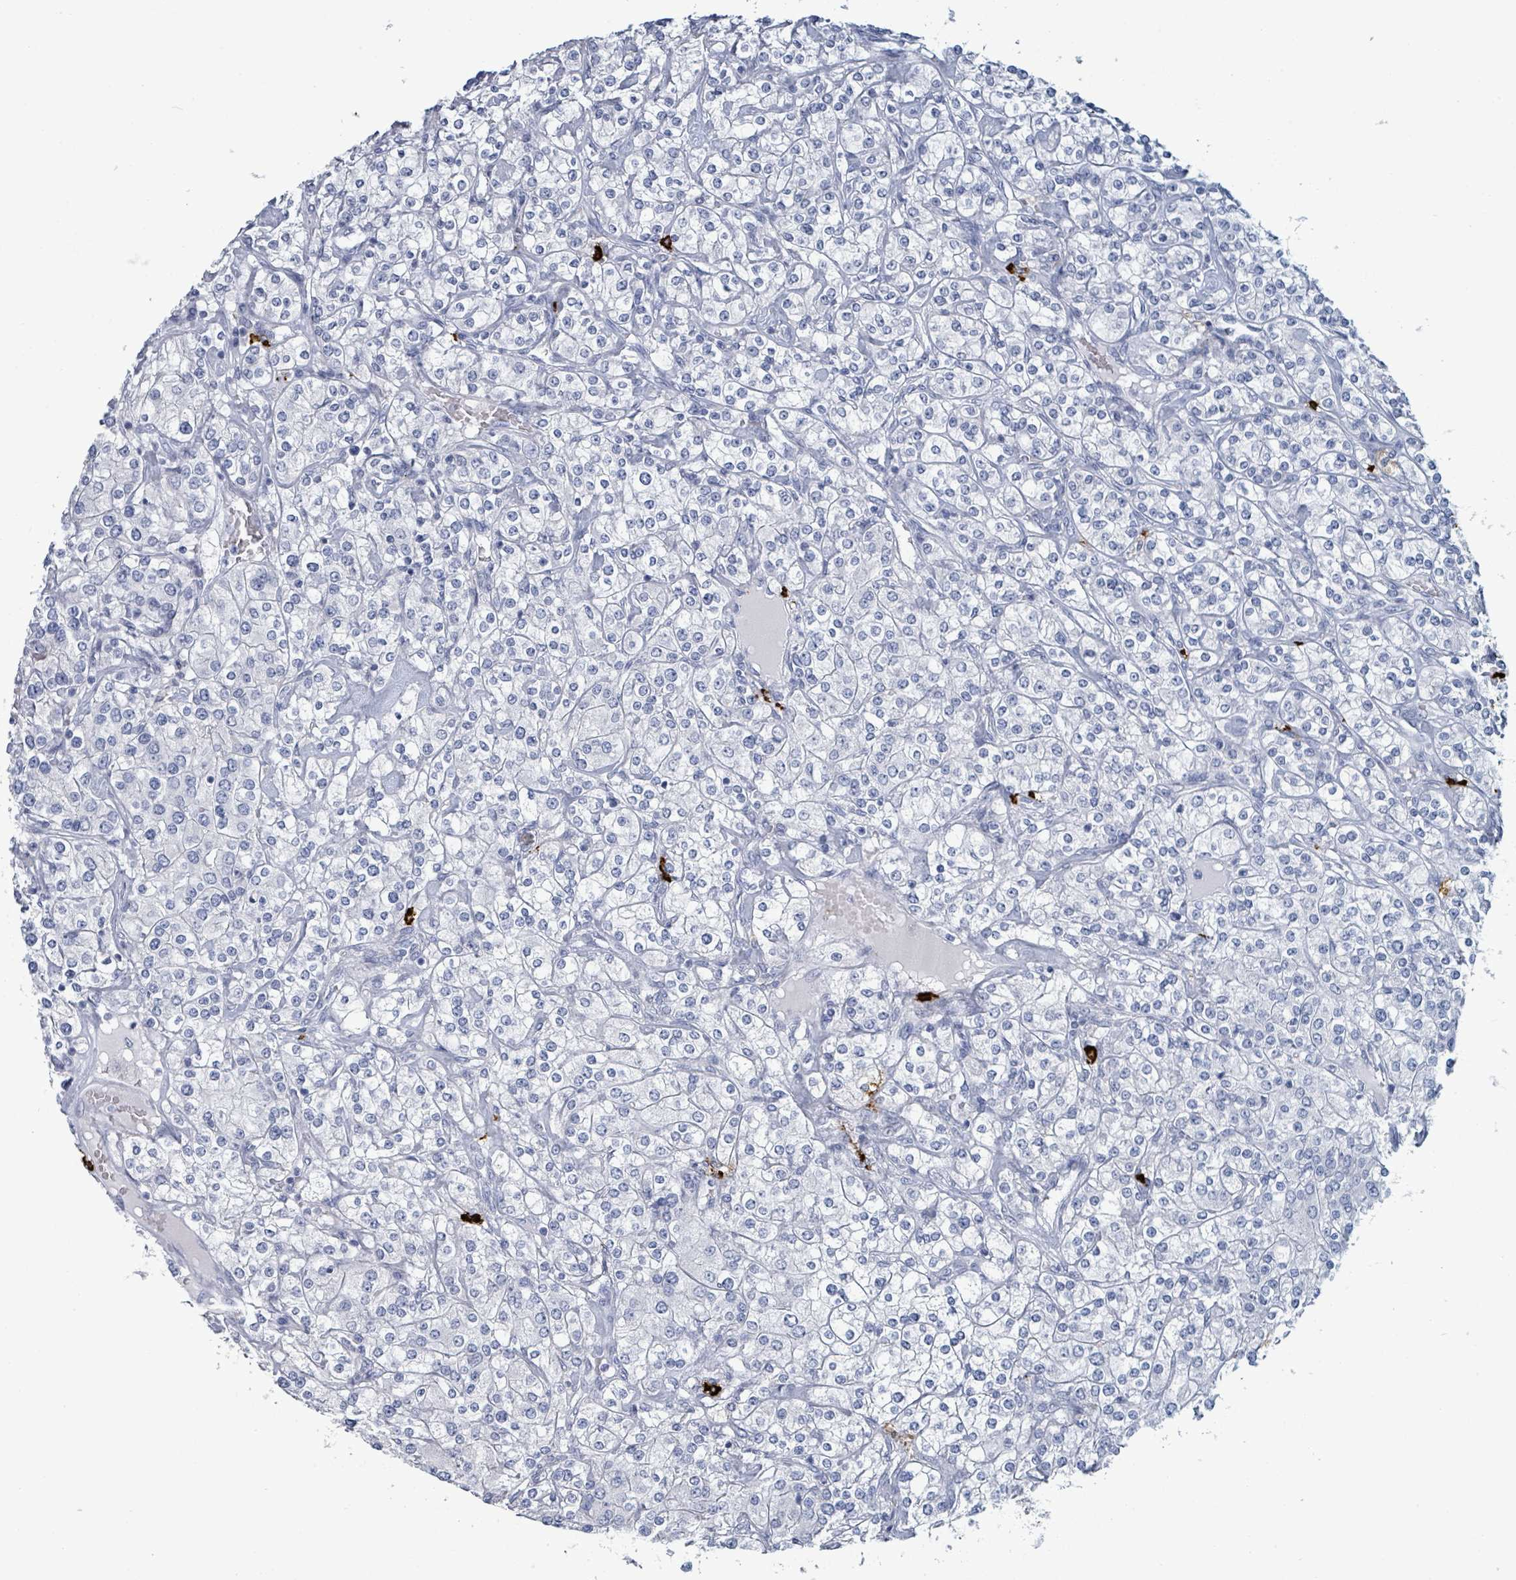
{"staining": {"intensity": "negative", "quantity": "none", "location": "none"}, "tissue": "renal cancer", "cell_type": "Tumor cells", "image_type": "cancer", "snomed": [{"axis": "morphology", "description": "Adenocarcinoma, NOS"}, {"axis": "topography", "description": "Kidney"}], "caption": "This is an immunohistochemistry (IHC) histopathology image of human renal cancer. There is no staining in tumor cells.", "gene": "VPS13D", "patient": {"sex": "male", "age": 77}}